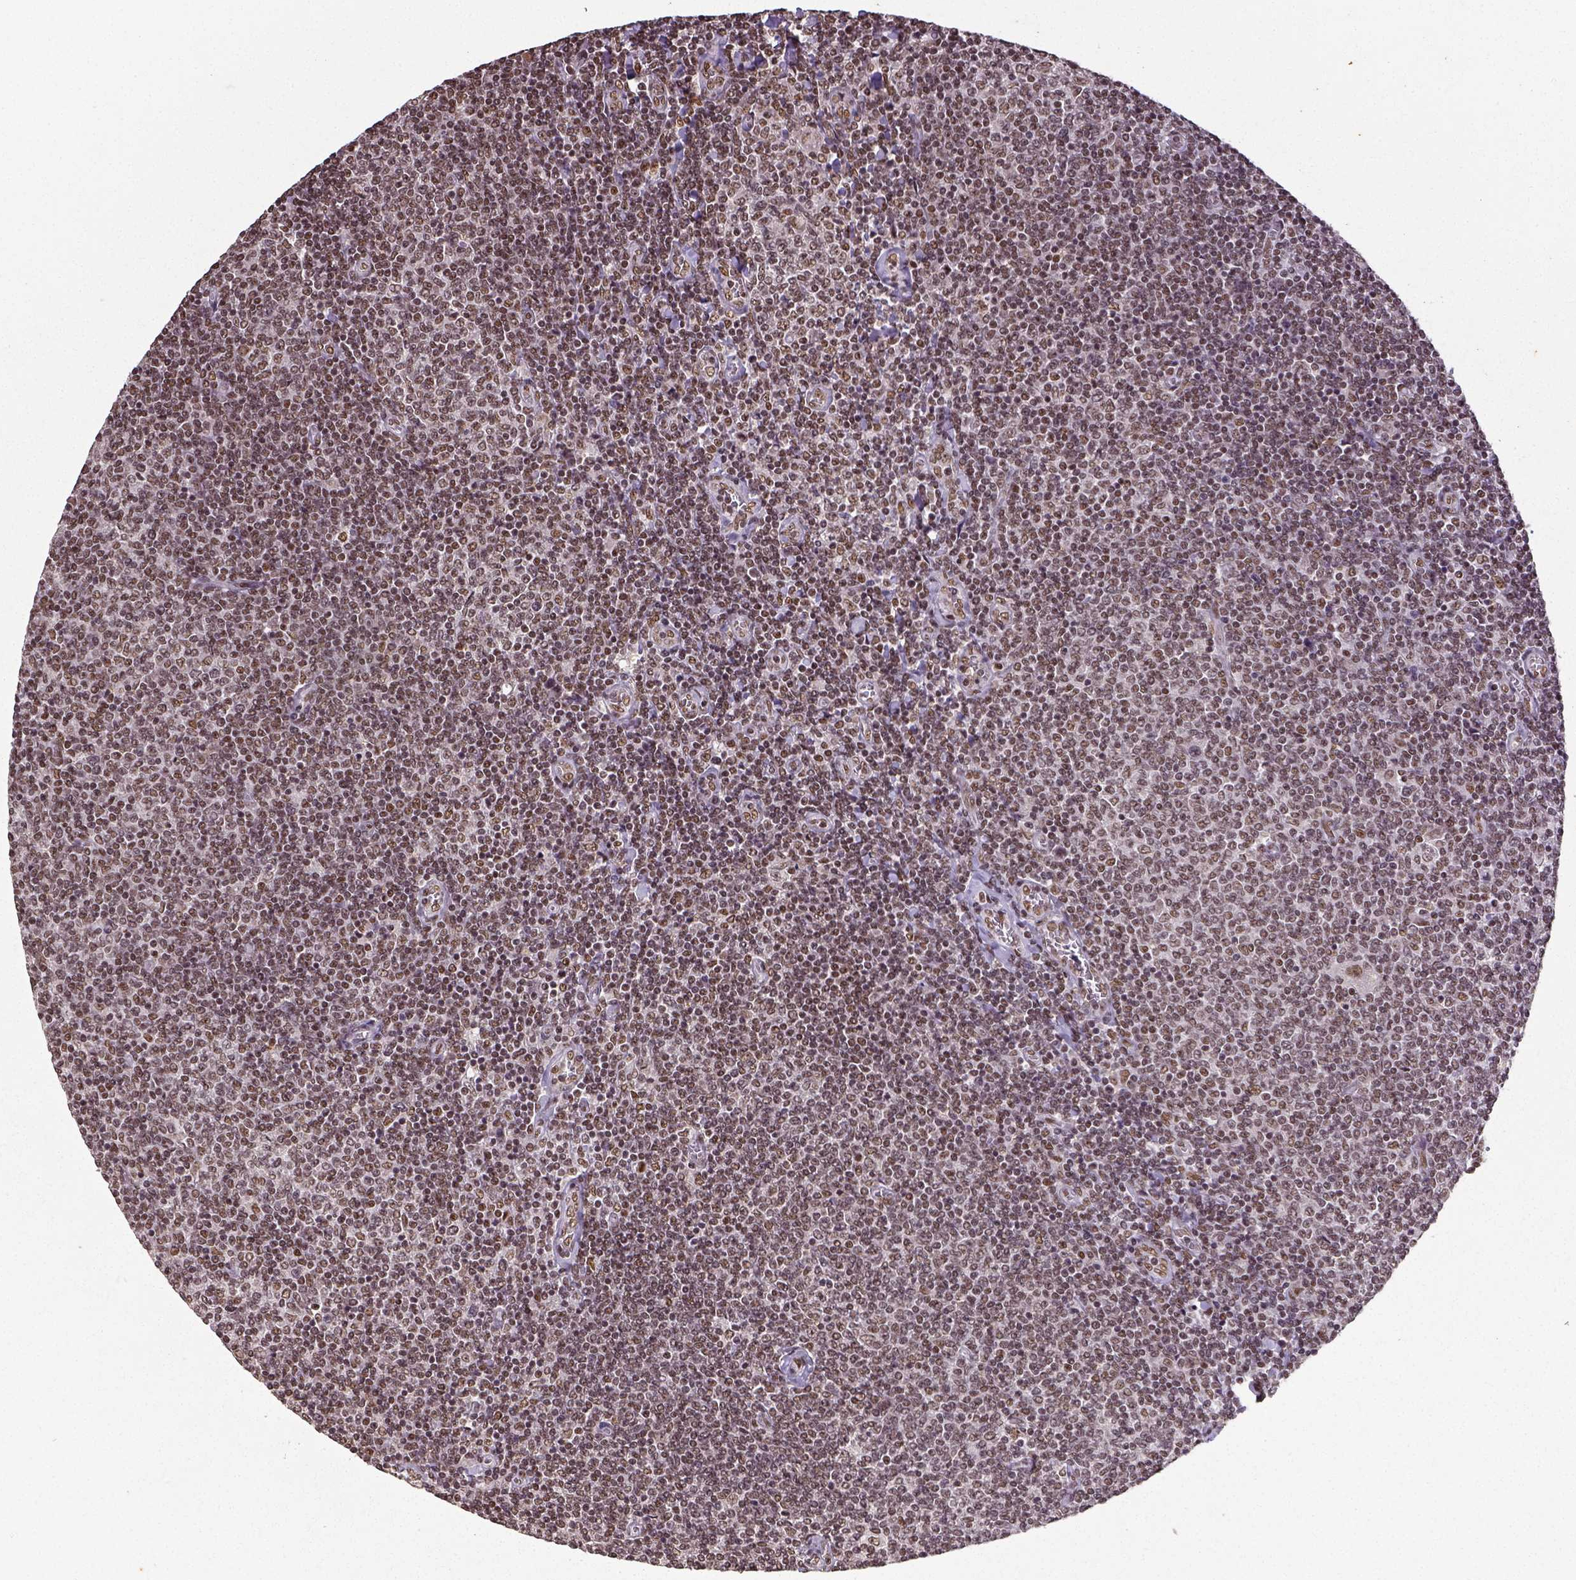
{"staining": {"intensity": "moderate", "quantity": ">75%", "location": "nuclear"}, "tissue": "lymphoma", "cell_type": "Tumor cells", "image_type": "cancer", "snomed": [{"axis": "morphology", "description": "Malignant lymphoma, non-Hodgkin's type, Low grade"}, {"axis": "topography", "description": "Lymph node"}], "caption": "The micrograph demonstrates staining of lymphoma, revealing moderate nuclear protein staining (brown color) within tumor cells.", "gene": "ATRX", "patient": {"sex": "male", "age": 52}}